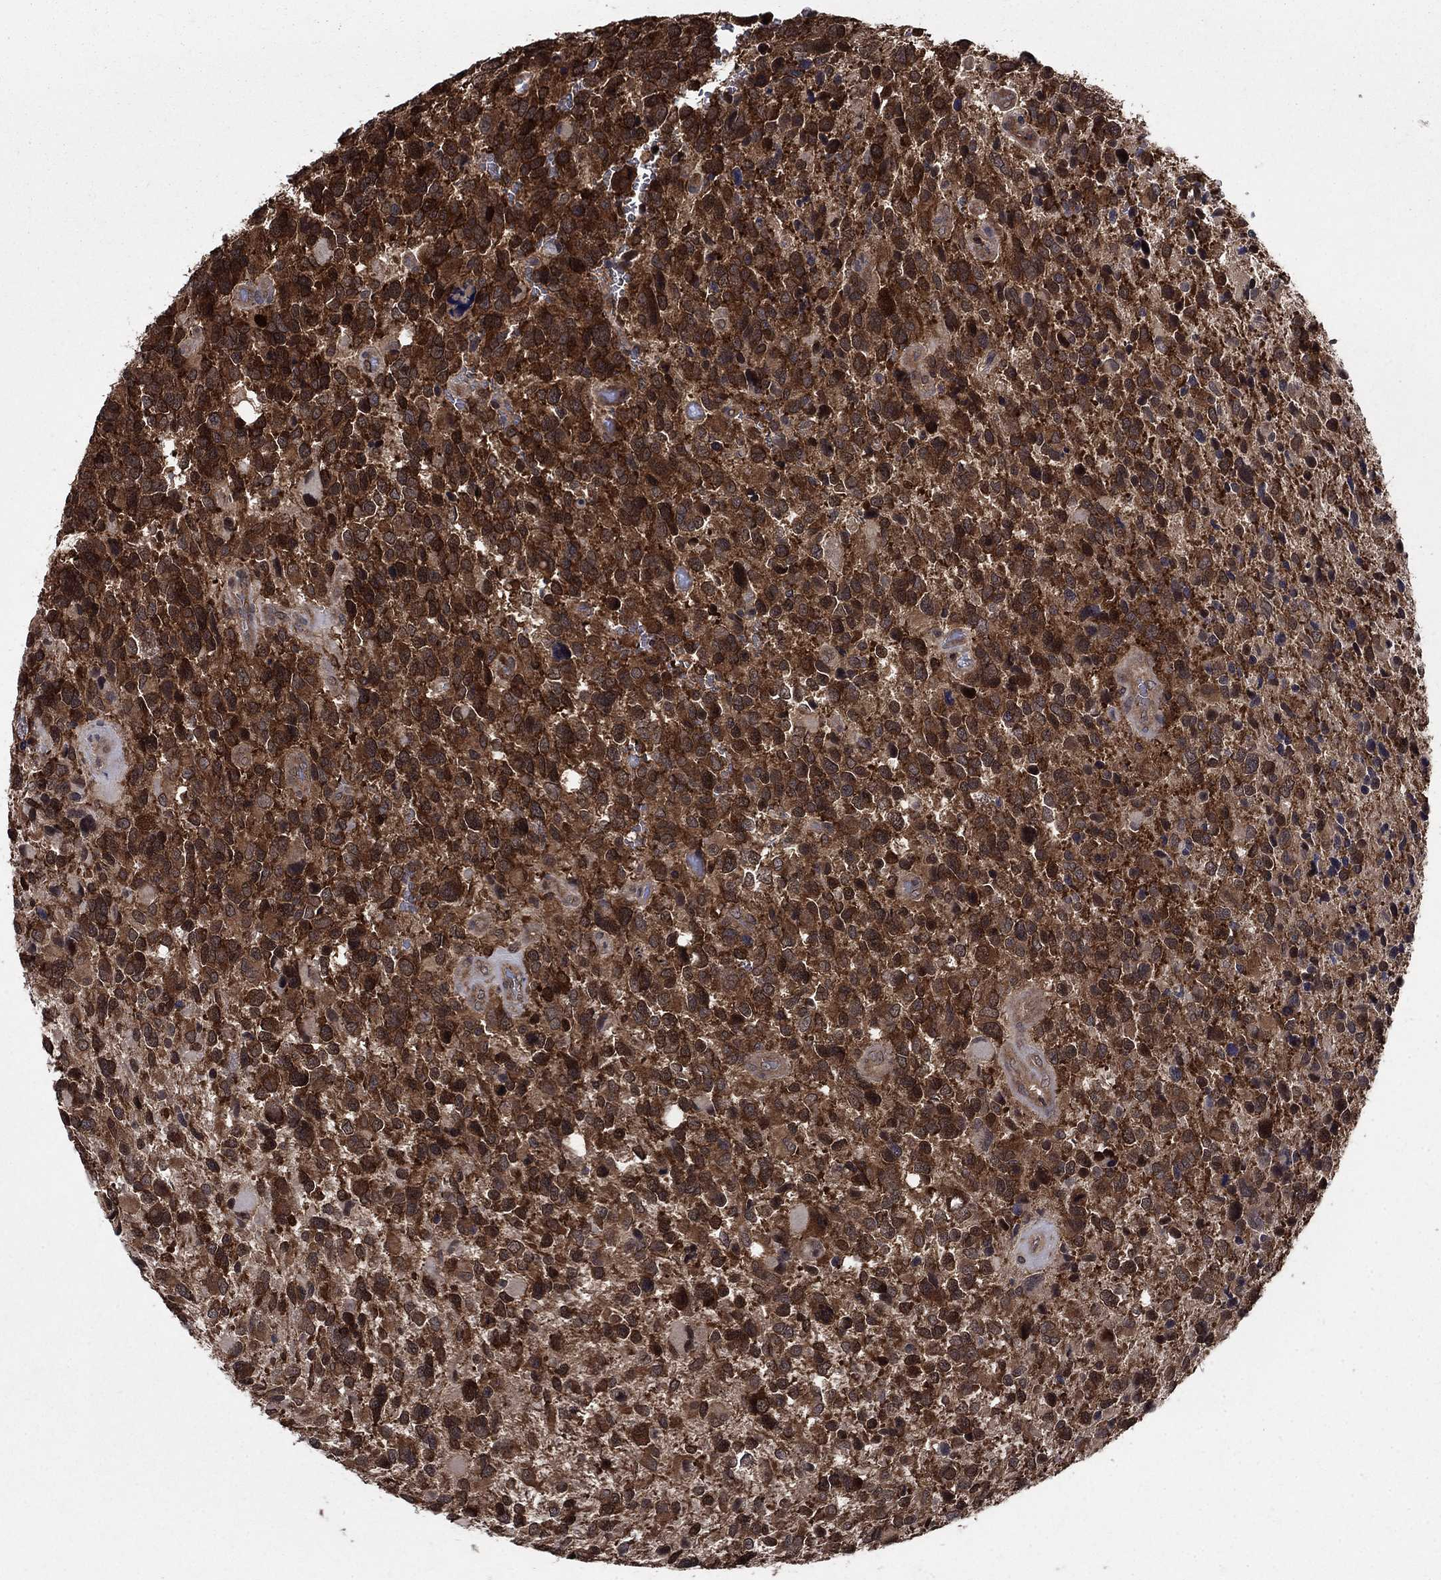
{"staining": {"intensity": "strong", "quantity": ">75%", "location": "cytoplasmic/membranous"}, "tissue": "glioma", "cell_type": "Tumor cells", "image_type": "cancer", "snomed": [{"axis": "morphology", "description": "Glioma, malignant, Low grade"}, {"axis": "topography", "description": "Brain"}], "caption": "Malignant low-grade glioma was stained to show a protein in brown. There is high levels of strong cytoplasmic/membranous positivity in approximately >75% of tumor cells.", "gene": "CACYBP", "patient": {"sex": "female", "age": 32}}